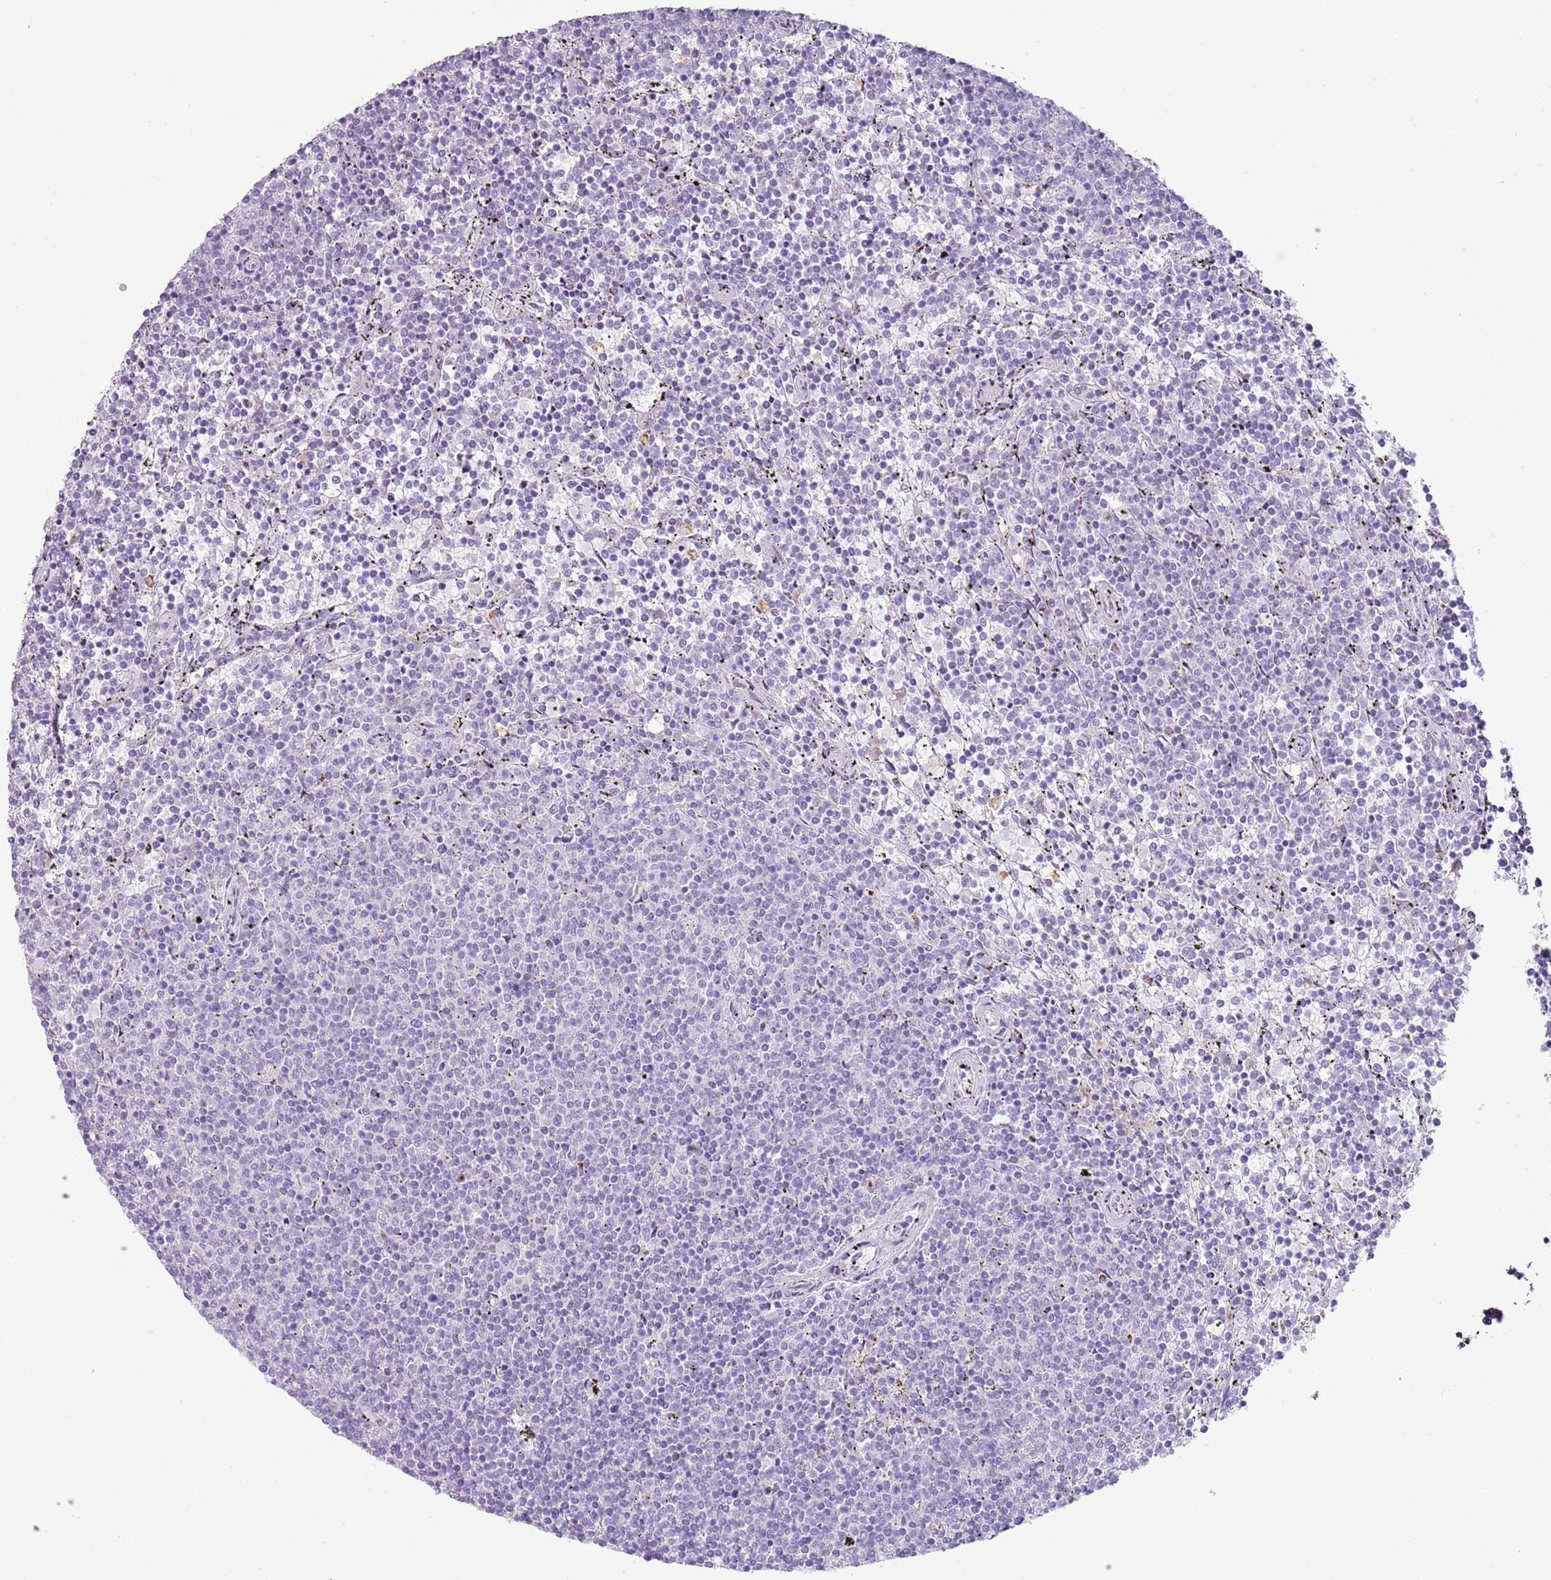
{"staining": {"intensity": "negative", "quantity": "none", "location": "none"}, "tissue": "lymphoma", "cell_type": "Tumor cells", "image_type": "cancer", "snomed": [{"axis": "morphology", "description": "Malignant lymphoma, non-Hodgkin's type, Low grade"}, {"axis": "topography", "description": "Spleen"}], "caption": "The IHC image has no significant expression in tumor cells of low-grade malignant lymphoma, non-Hodgkin's type tissue. Nuclei are stained in blue.", "gene": "CD177", "patient": {"sex": "female", "age": 50}}